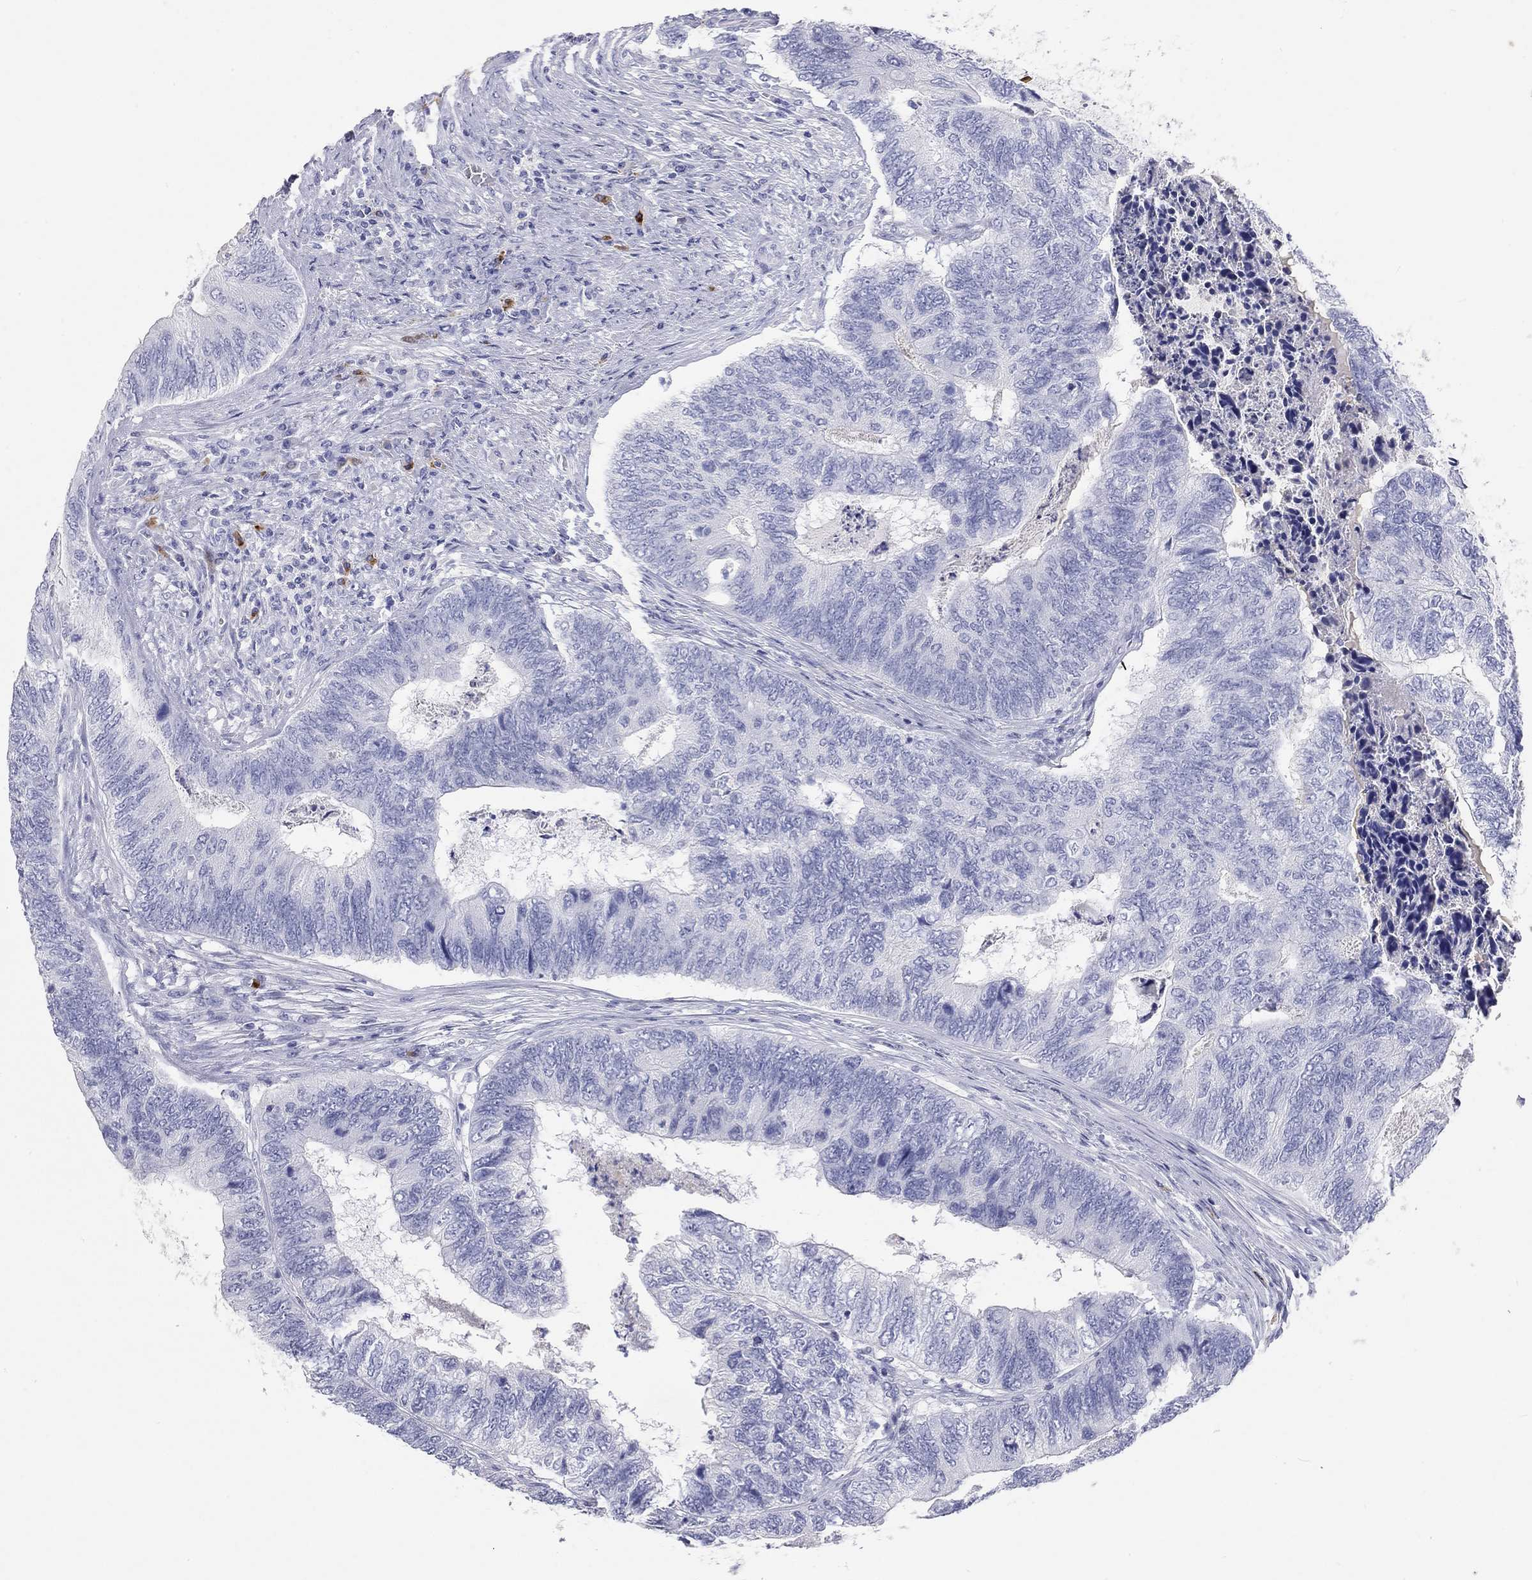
{"staining": {"intensity": "negative", "quantity": "none", "location": "none"}, "tissue": "colorectal cancer", "cell_type": "Tumor cells", "image_type": "cancer", "snomed": [{"axis": "morphology", "description": "Adenocarcinoma, NOS"}, {"axis": "topography", "description": "Colon"}], "caption": "The histopathology image exhibits no significant expression in tumor cells of adenocarcinoma (colorectal).", "gene": "PHOX2B", "patient": {"sex": "female", "age": 67}}